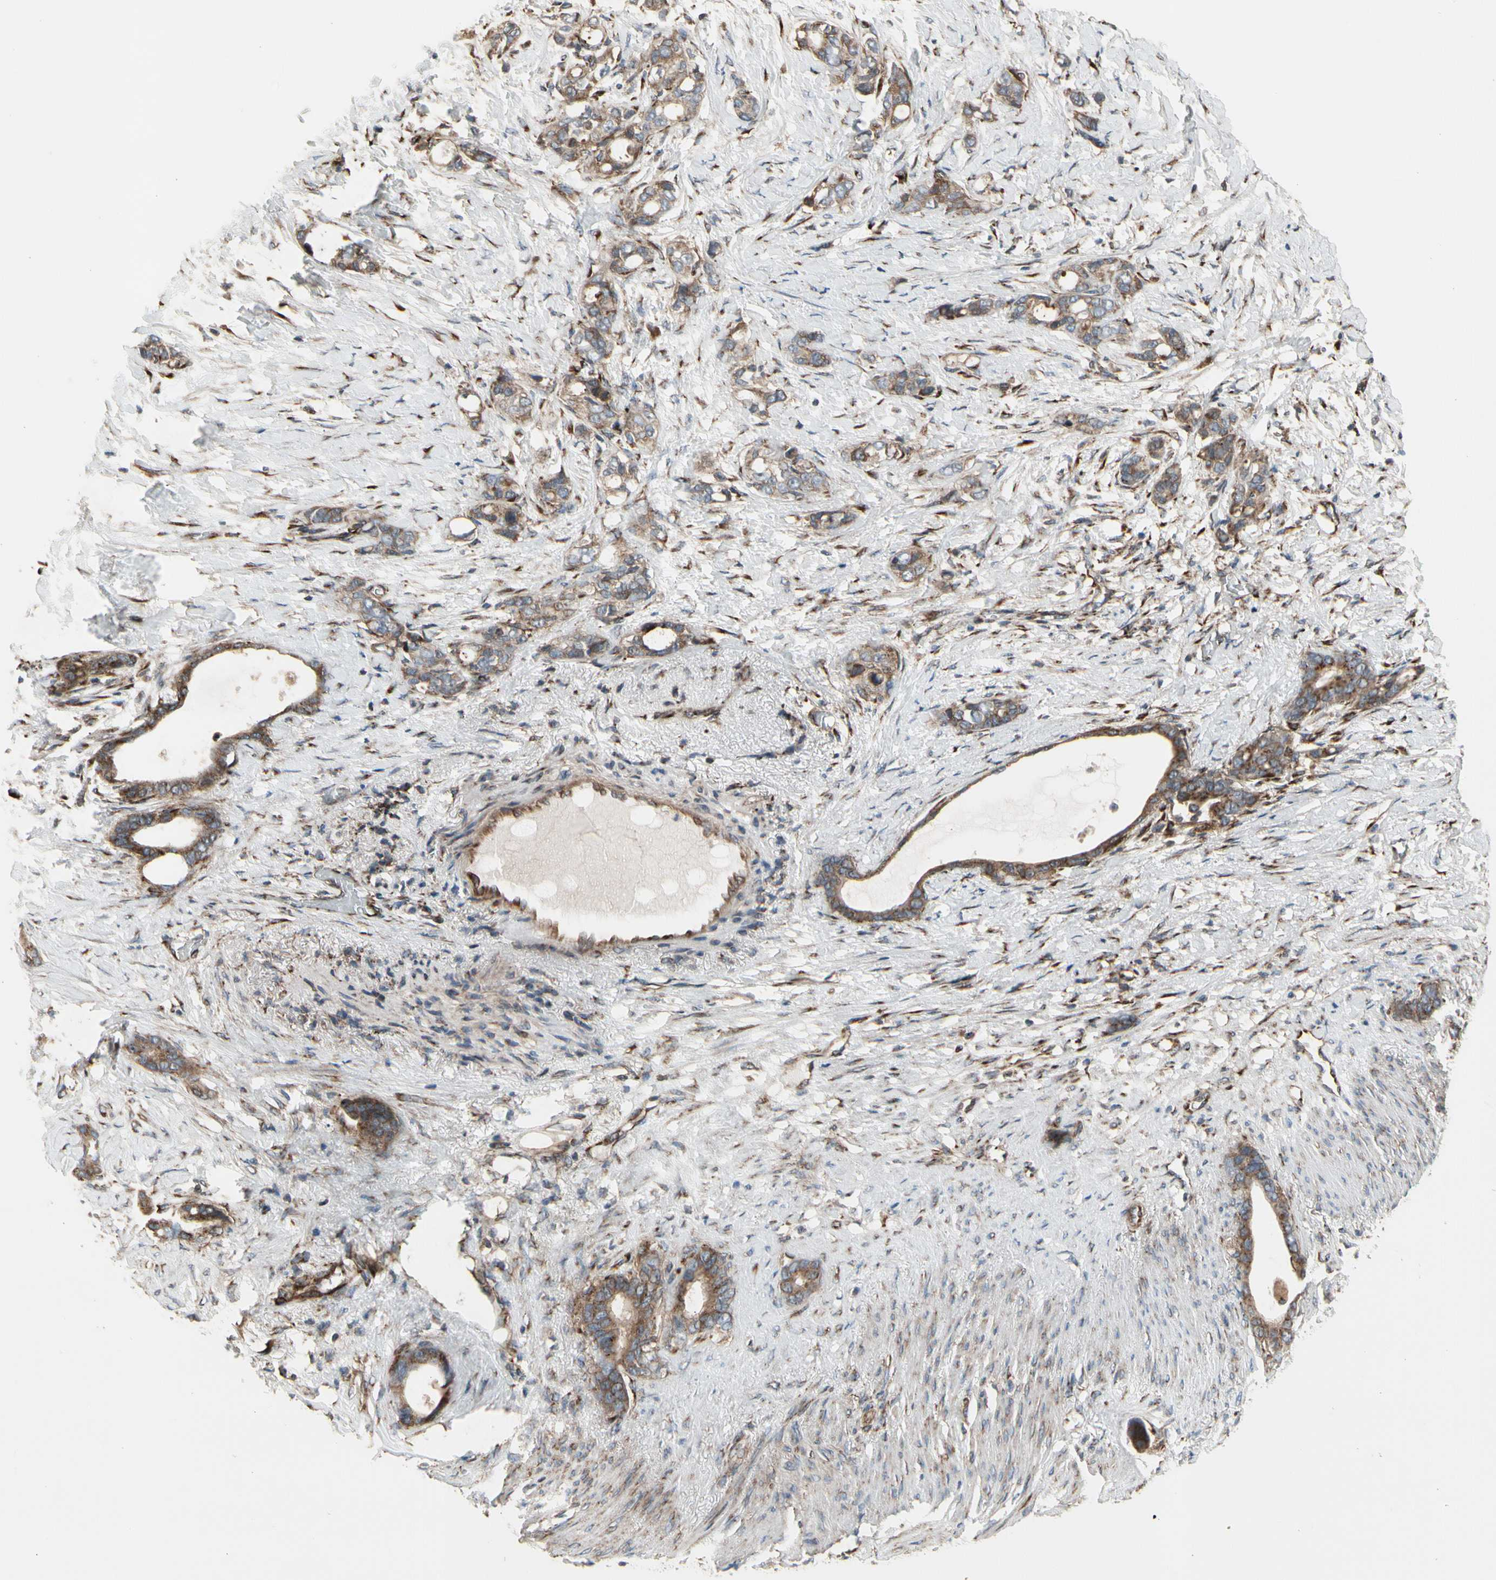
{"staining": {"intensity": "moderate", "quantity": ">75%", "location": "cytoplasmic/membranous"}, "tissue": "stomach cancer", "cell_type": "Tumor cells", "image_type": "cancer", "snomed": [{"axis": "morphology", "description": "Adenocarcinoma, NOS"}, {"axis": "topography", "description": "Stomach"}], "caption": "Stomach adenocarcinoma stained for a protein (brown) exhibits moderate cytoplasmic/membranous positive staining in about >75% of tumor cells.", "gene": "SLC39A9", "patient": {"sex": "female", "age": 75}}